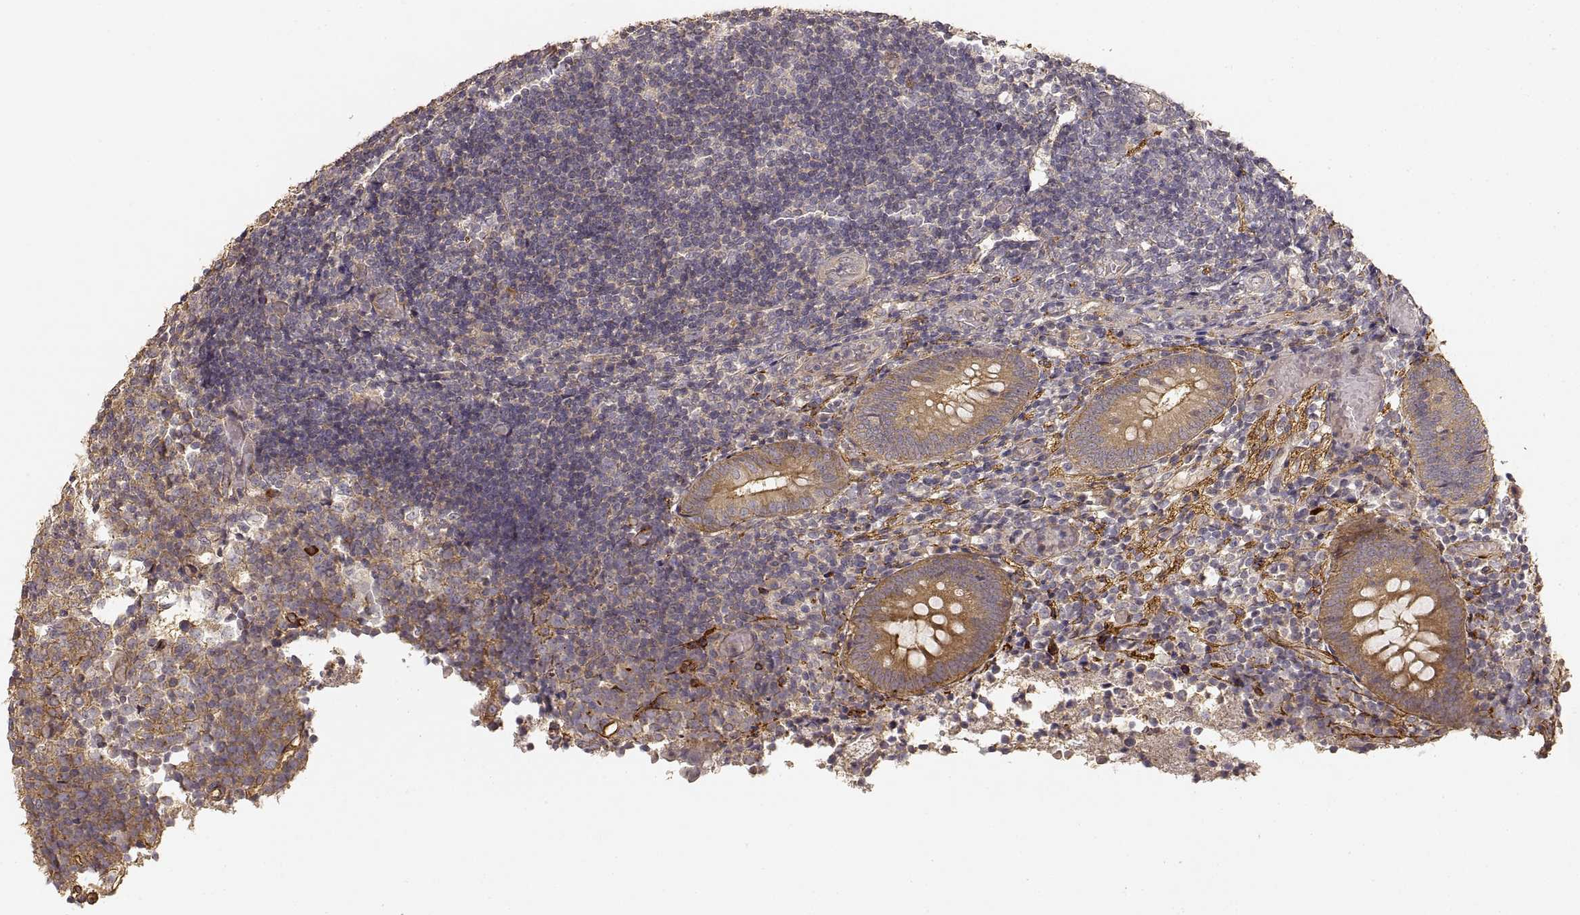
{"staining": {"intensity": "moderate", "quantity": ">75%", "location": "cytoplasmic/membranous"}, "tissue": "appendix", "cell_type": "Glandular cells", "image_type": "normal", "snomed": [{"axis": "morphology", "description": "Normal tissue, NOS"}, {"axis": "topography", "description": "Appendix"}], "caption": "Protein staining exhibits moderate cytoplasmic/membranous staining in about >75% of glandular cells in normal appendix. The staining was performed using DAB, with brown indicating positive protein expression. Nuclei are stained blue with hematoxylin.", "gene": "LAMA4", "patient": {"sex": "female", "age": 32}}